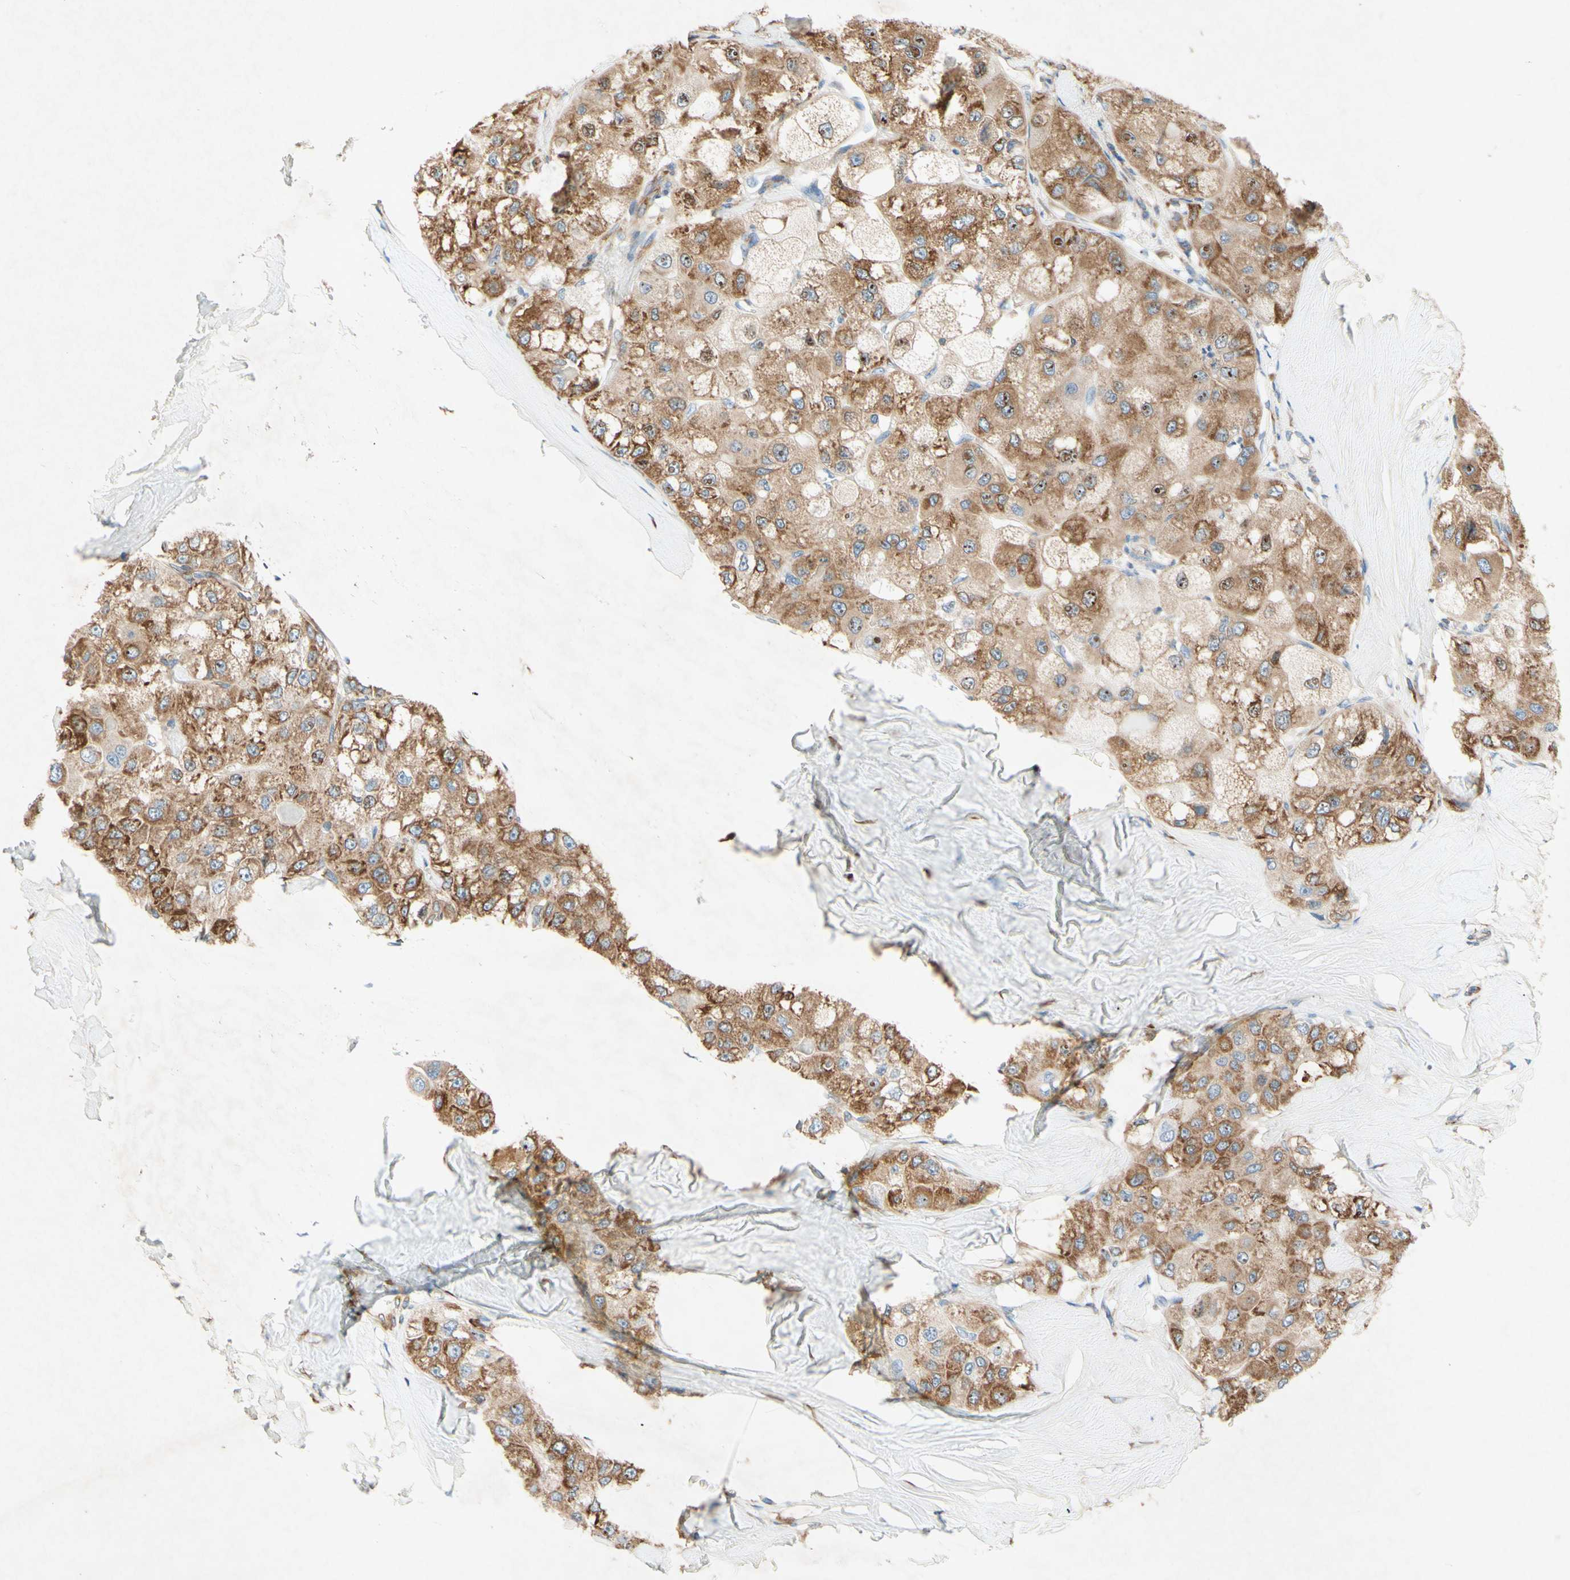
{"staining": {"intensity": "moderate", "quantity": ">75%", "location": "cytoplasmic/membranous"}, "tissue": "liver cancer", "cell_type": "Tumor cells", "image_type": "cancer", "snomed": [{"axis": "morphology", "description": "Carcinoma, Hepatocellular, NOS"}, {"axis": "topography", "description": "Liver"}], "caption": "Protein staining demonstrates moderate cytoplasmic/membranous staining in about >75% of tumor cells in hepatocellular carcinoma (liver).", "gene": "PABPC1", "patient": {"sex": "male", "age": 80}}